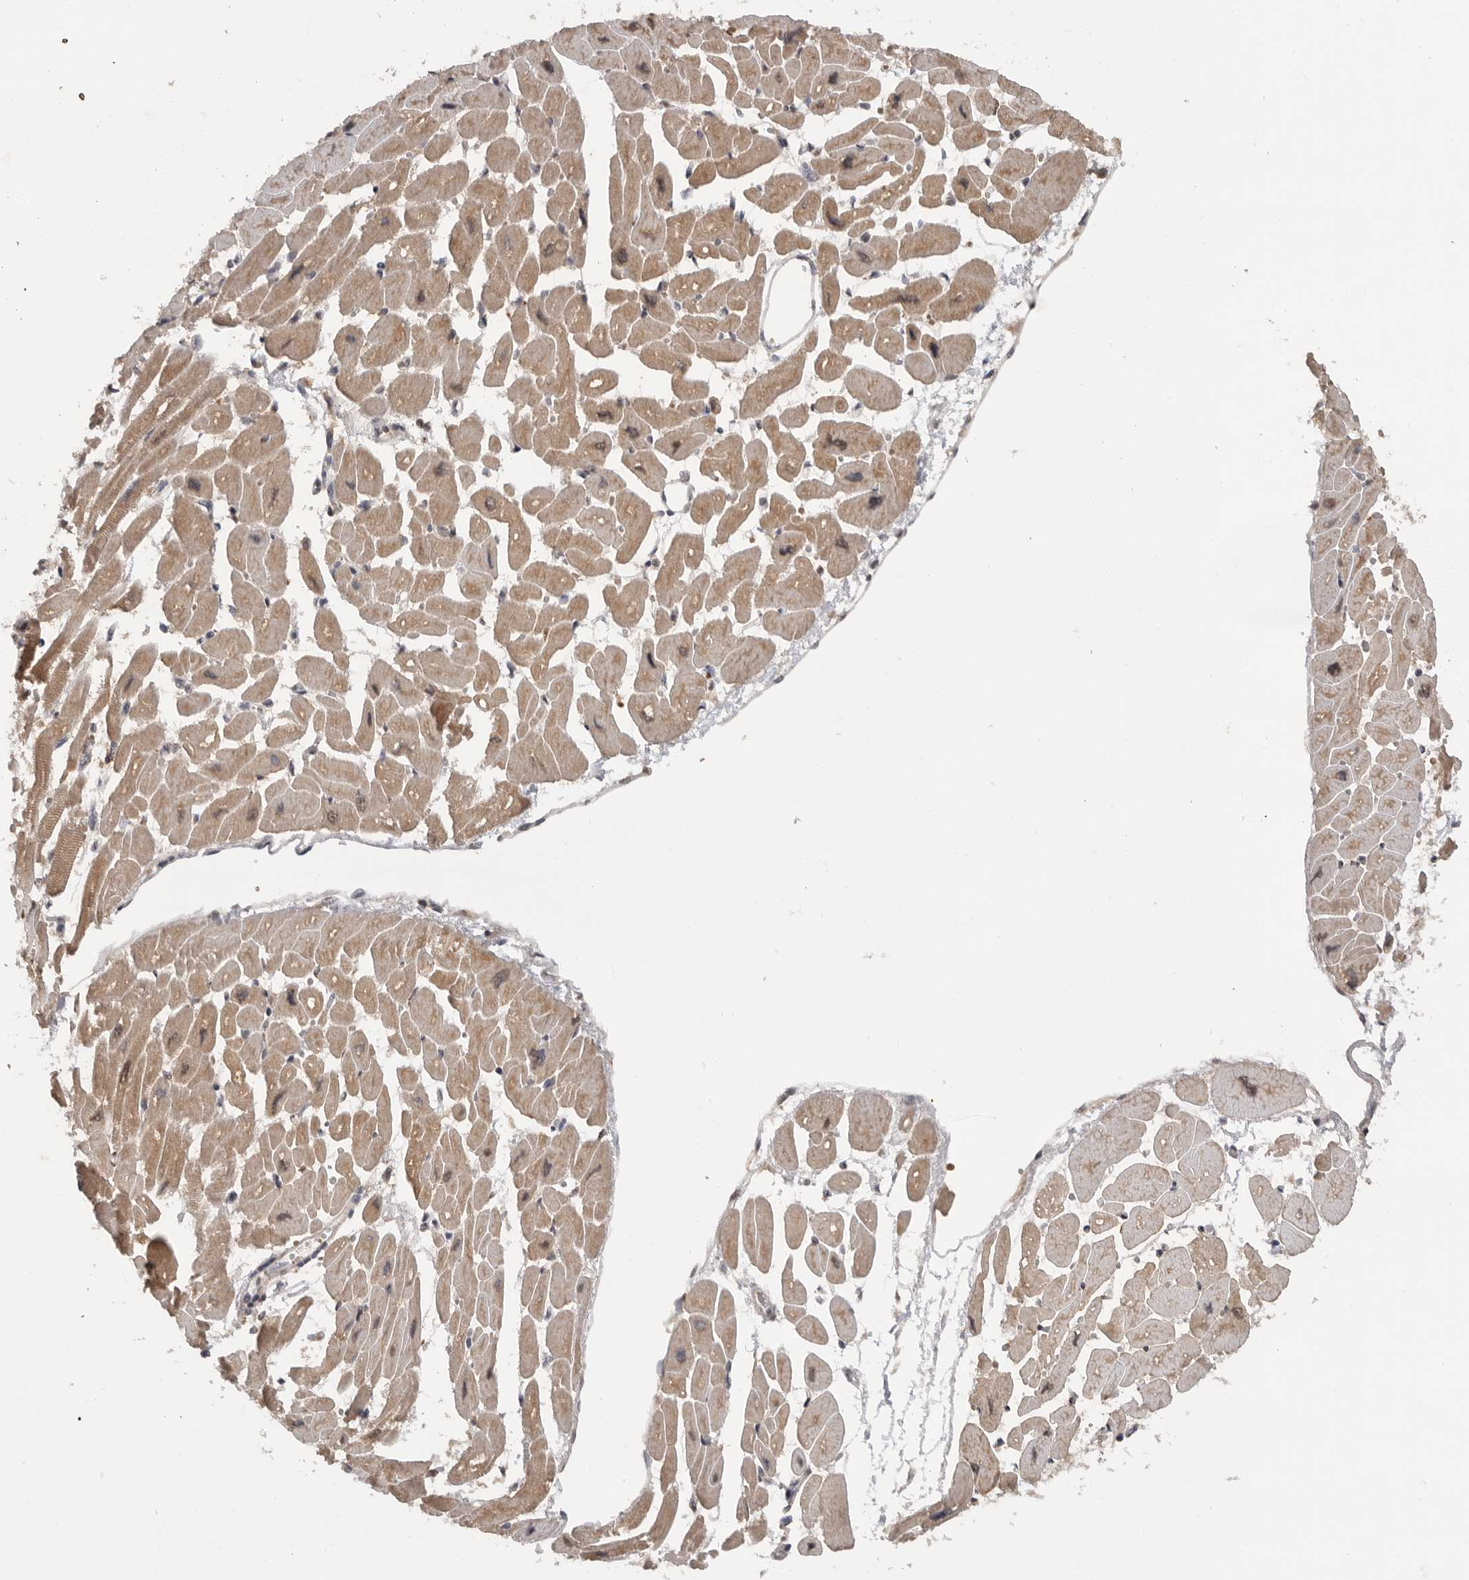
{"staining": {"intensity": "moderate", "quantity": ">75%", "location": "cytoplasmic/membranous,nuclear"}, "tissue": "heart muscle", "cell_type": "Cardiomyocytes", "image_type": "normal", "snomed": [{"axis": "morphology", "description": "Normal tissue, NOS"}, {"axis": "topography", "description": "Heart"}], "caption": "Immunohistochemical staining of unremarkable heart muscle displays >75% levels of moderate cytoplasmic/membranous,nuclear protein staining in approximately >75% of cardiomyocytes.", "gene": "PPP1R10", "patient": {"sex": "female", "age": 54}}